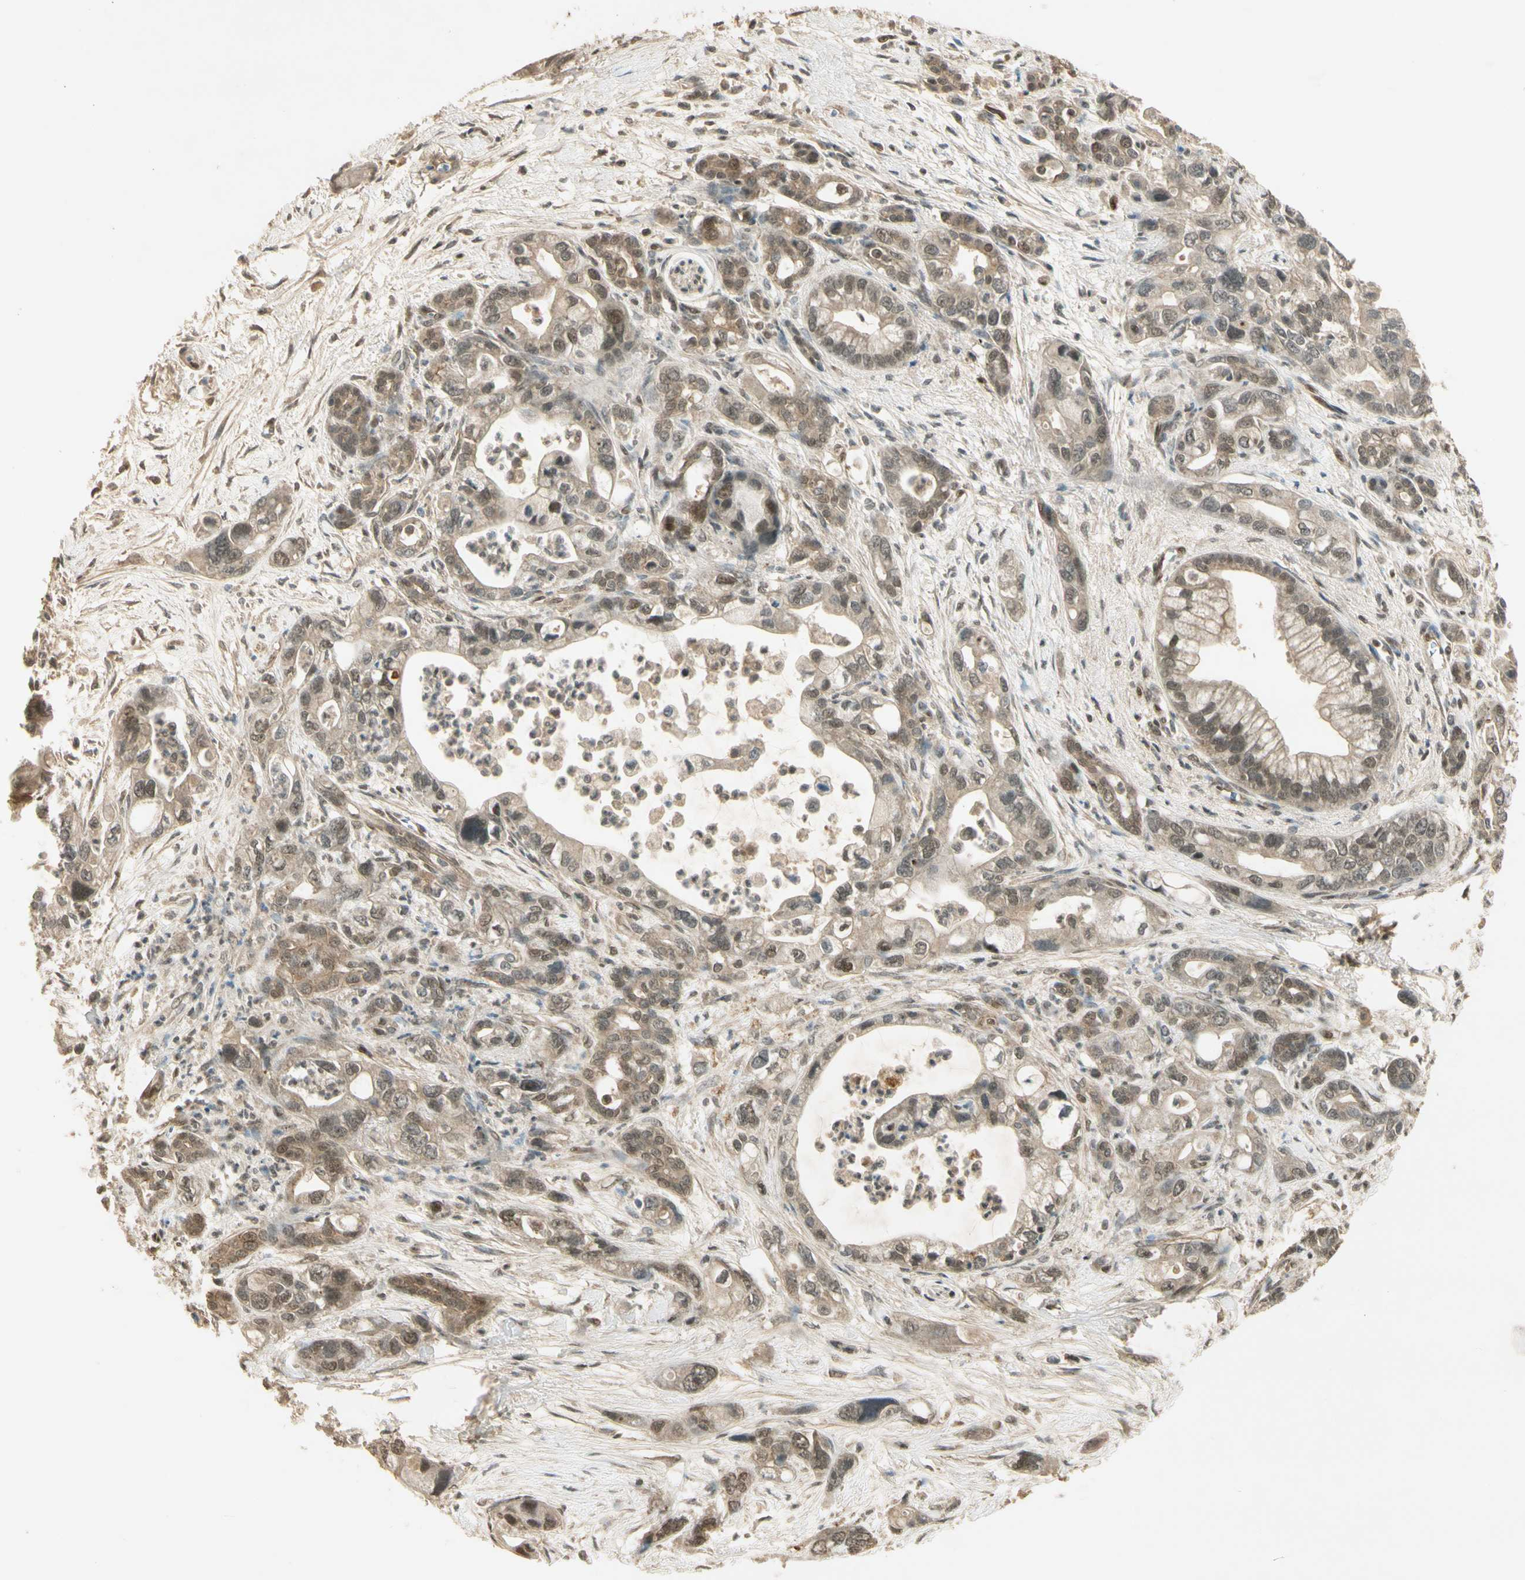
{"staining": {"intensity": "weak", "quantity": ">75%", "location": "cytoplasmic/membranous,nuclear"}, "tissue": "pancreatic cancer", "cell_type": "Tumor cells", "image_type": "cancer", "snomed": [{"axis": "morphology", "description": "Adenocarcinoma, NOS"}, {"axis": "topography", "description": "Pancreas"}], "caption": "IHC photomicrograph of human adenocarcinoma (pancreatic) stained for a protein (brown), which exhibits low levels of weak cytoplasmic/membranous and nuclear expression in about >75% of tumor cells.", "gene": "GMEB2", "patient": {"sex": "male", "age": 70}}